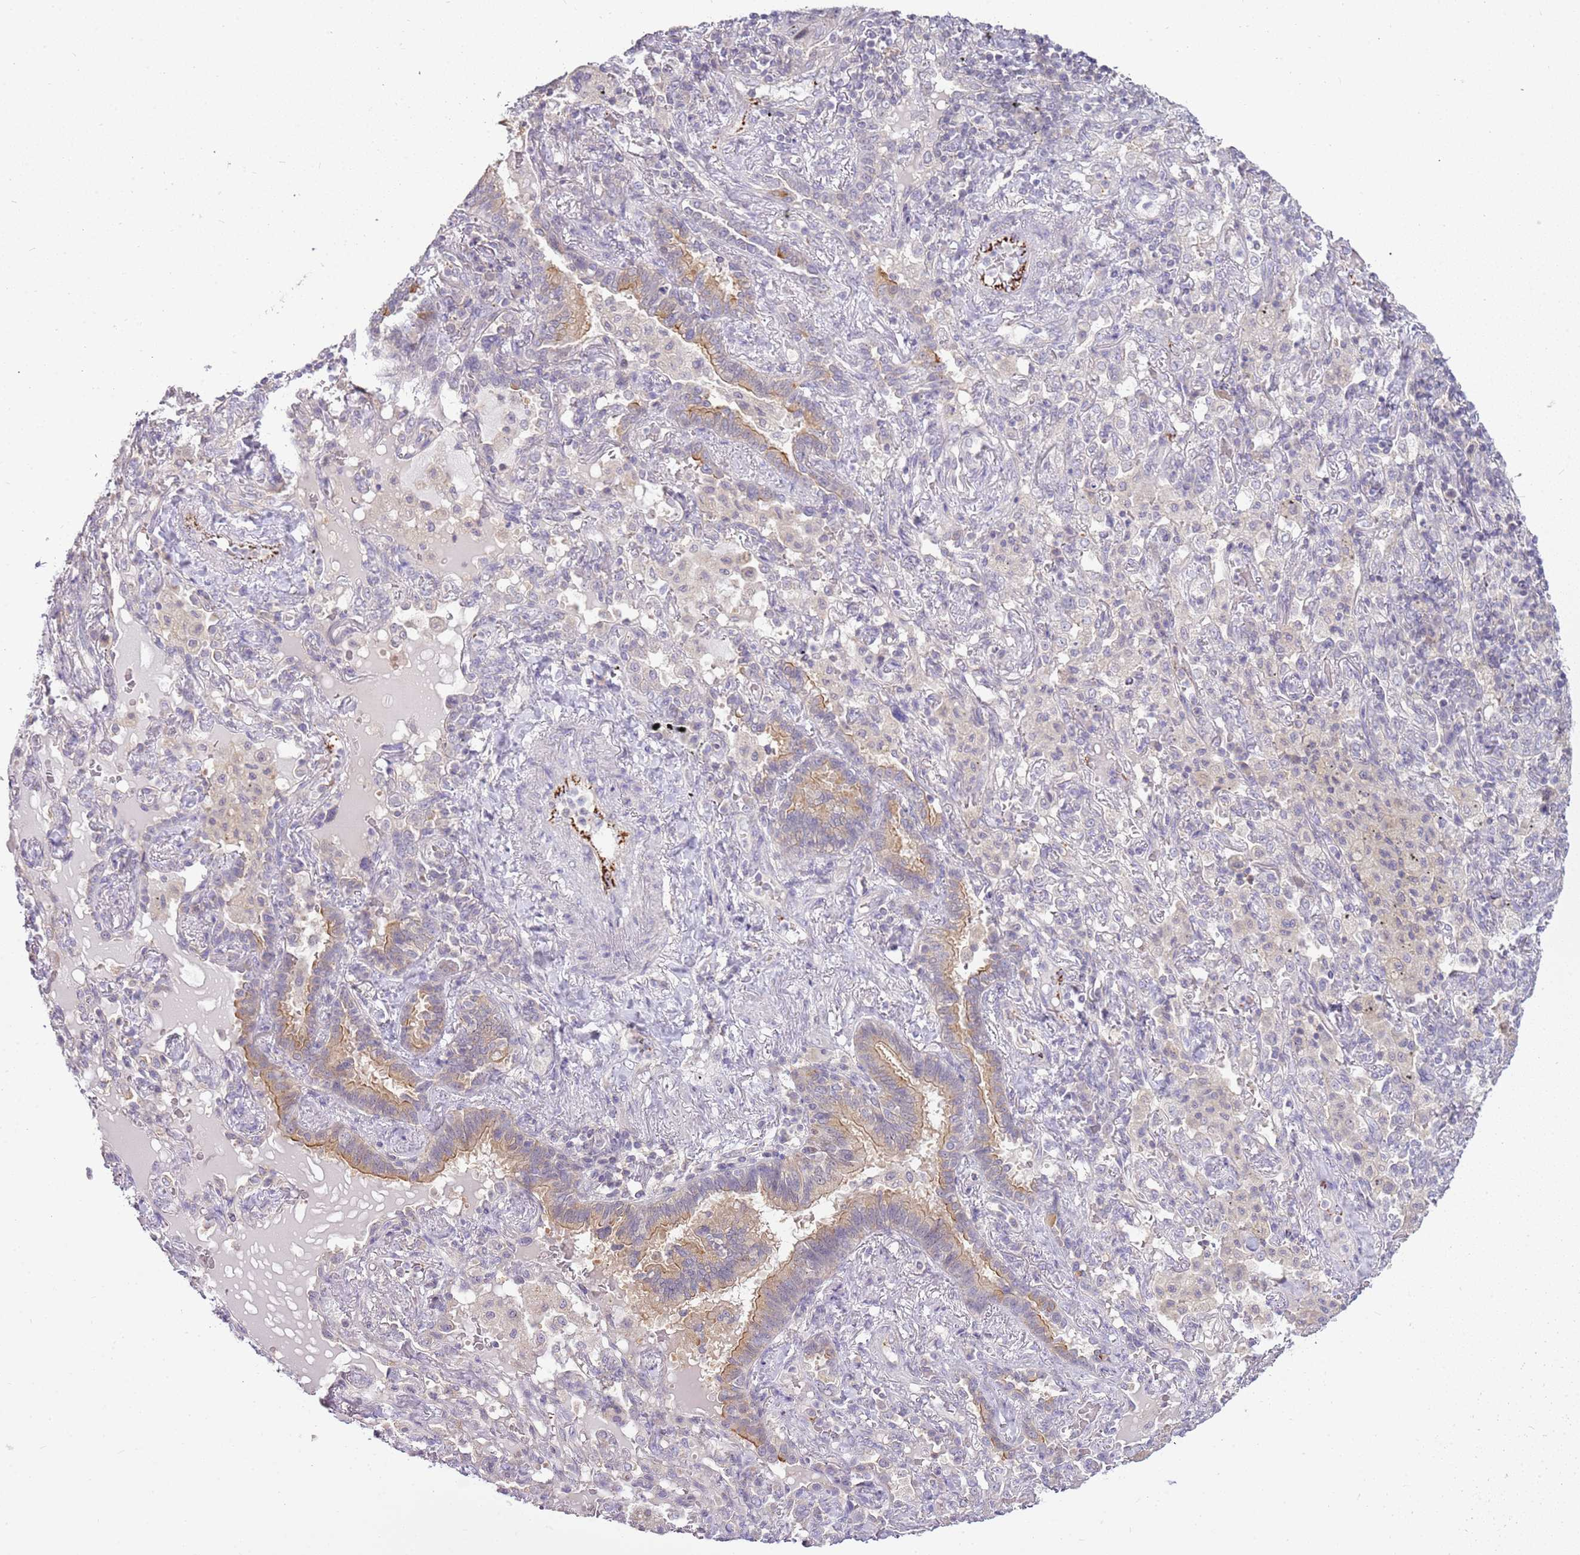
{"staining": {"intensity": "weak", "quantity": "<25%", "location": "cytoplasmic/membranous"}, "tissue": "lung cancer", "cell_type": "Tumor cells", "image_type": "cancer", "snomed": [{"axis": "morphology", "description": "Squamous cell carcinoma, NOS"}, {"axis": "topography", "description": "Lung"}], "caption": "DAB (3,3'-diaminobenzidine) immunohistochemical staining of human lung cancer (squamous cell carcinoma) shows no significant expression in tumor cells.", "gene": "CAPN7", "patient": {"sex": "female", "age": 70}}